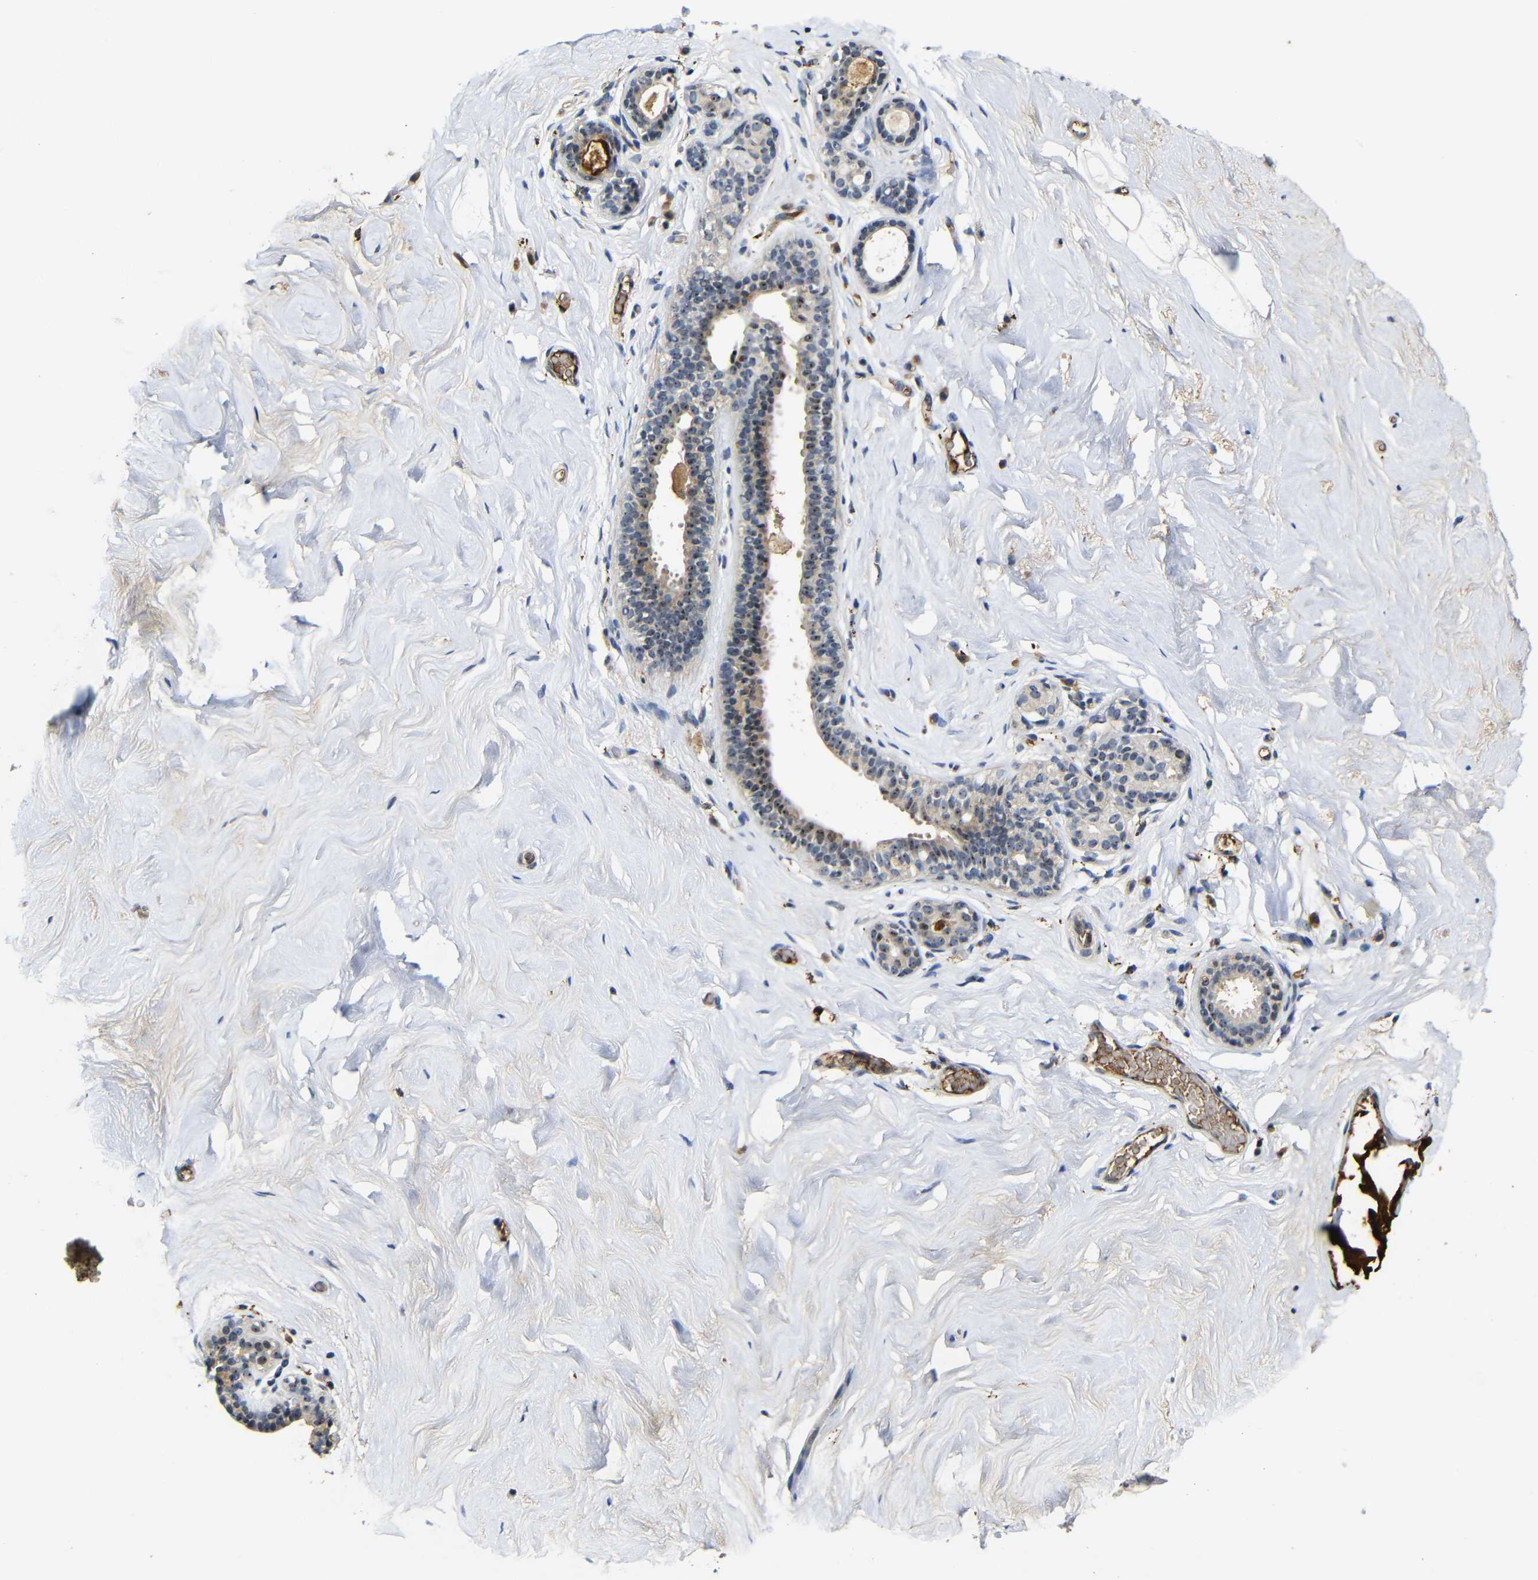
{"staining": {"intensity": "negative", "quantity": "none", "location": "none"}, "tissue": "breast", "cell_type": "Adipocytes", "image_type": "normal", "snomed": [{"axis": "morphology", "description": "Normal tissue, NOS"}, {"axis": "topography", "description": "Breast"}], "caption": "The immunohistochemistry (IHC) histopathology image has no significant expression in adipocytes of breast.", "gene": "MYC", "patient": {"sex": "female", "age": 75}}